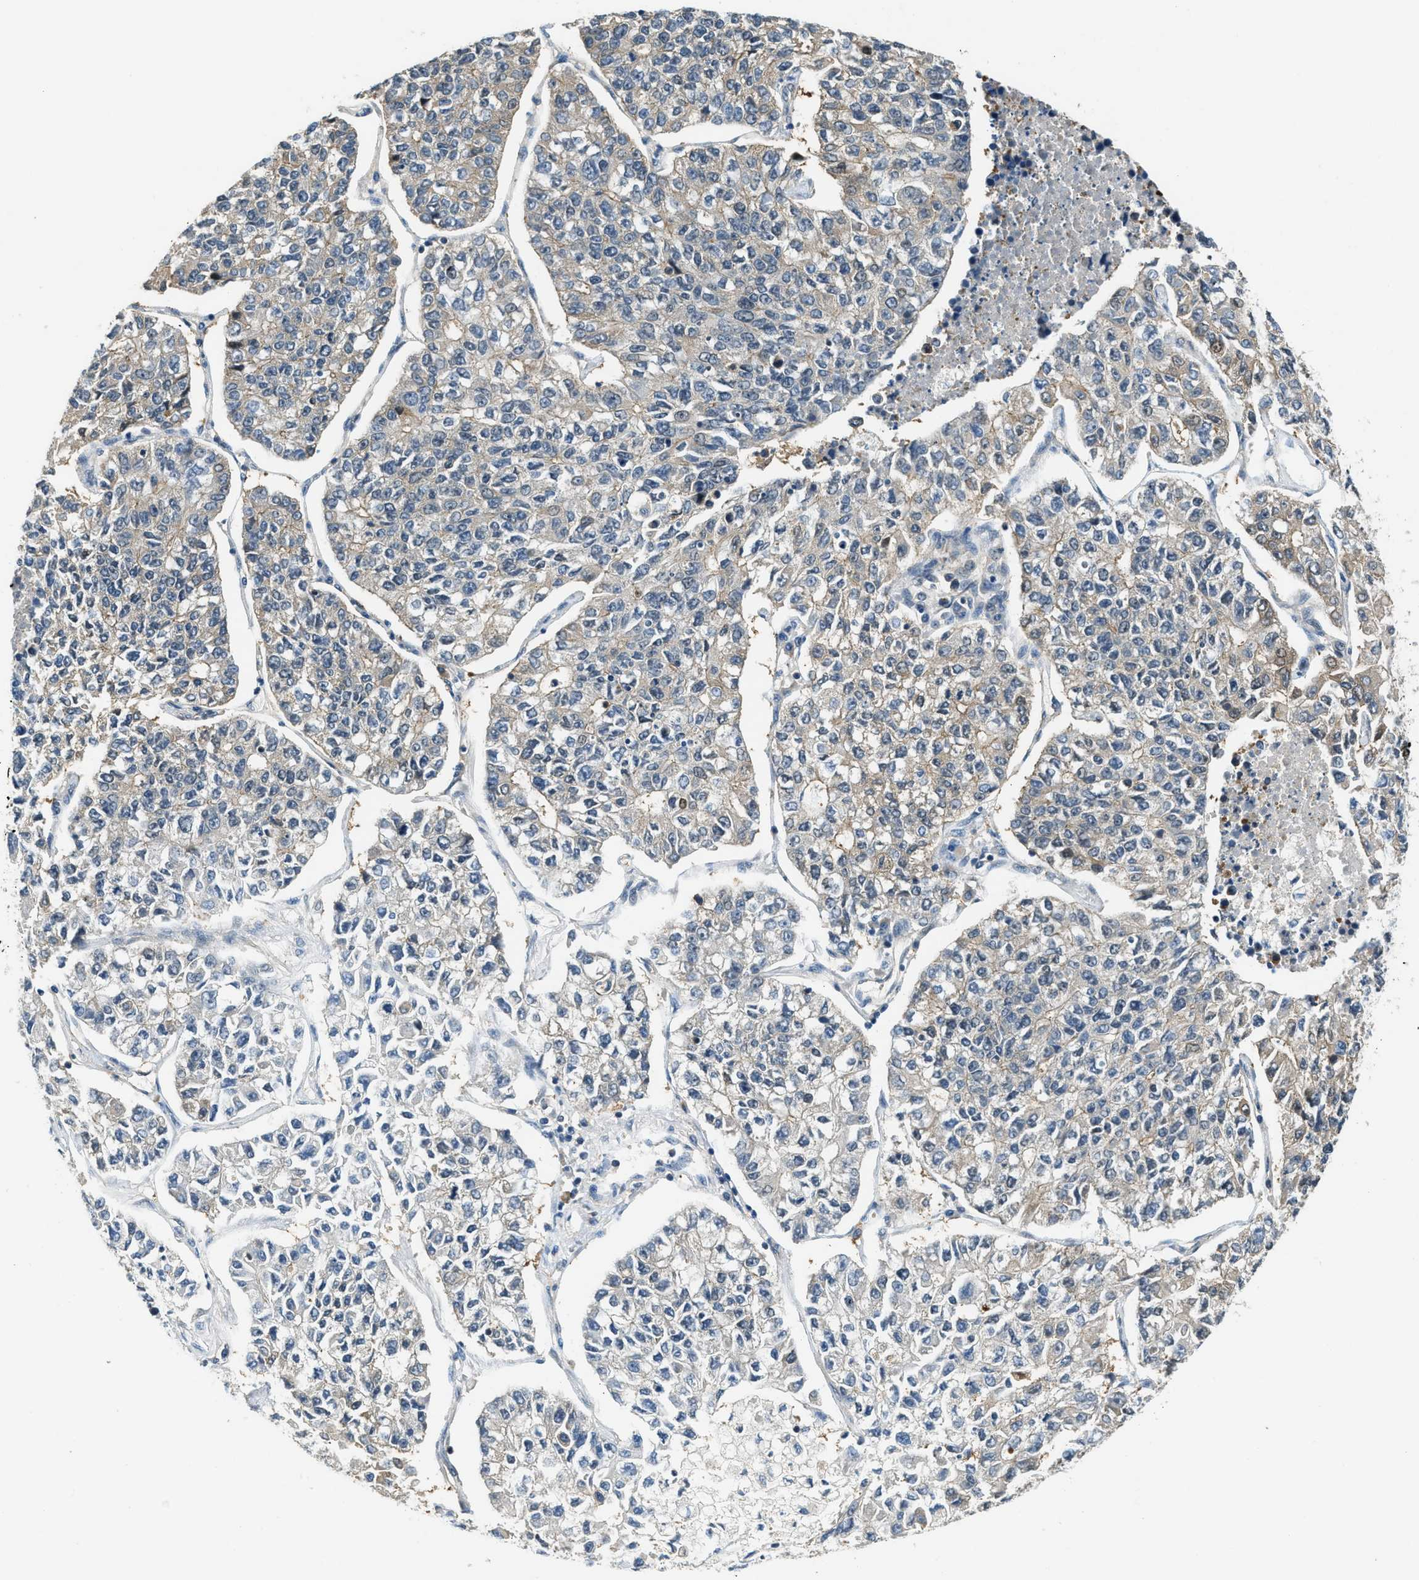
{"staining": {"intensity": "weak", "quantity": "<25%", "location": "cytoplasmic/membranous"}, "tissue": "lung cancer", "cell_type": "Tumor cells", "image_type": "cancer", "snomed": [{"axis": "morphology", "description": "Adenocarcinoma, NOS"}, {"axis": "topography", "description": "Lung"}], "caption": "High power microscopy photomicrograph of an immunohistochemistry photomicrograph of lung cancer (adenocarcinoma), revealing no significant staining in tumor cells.", "gene": "CBLB", "patient": {"sex": "male", "age": 49}}